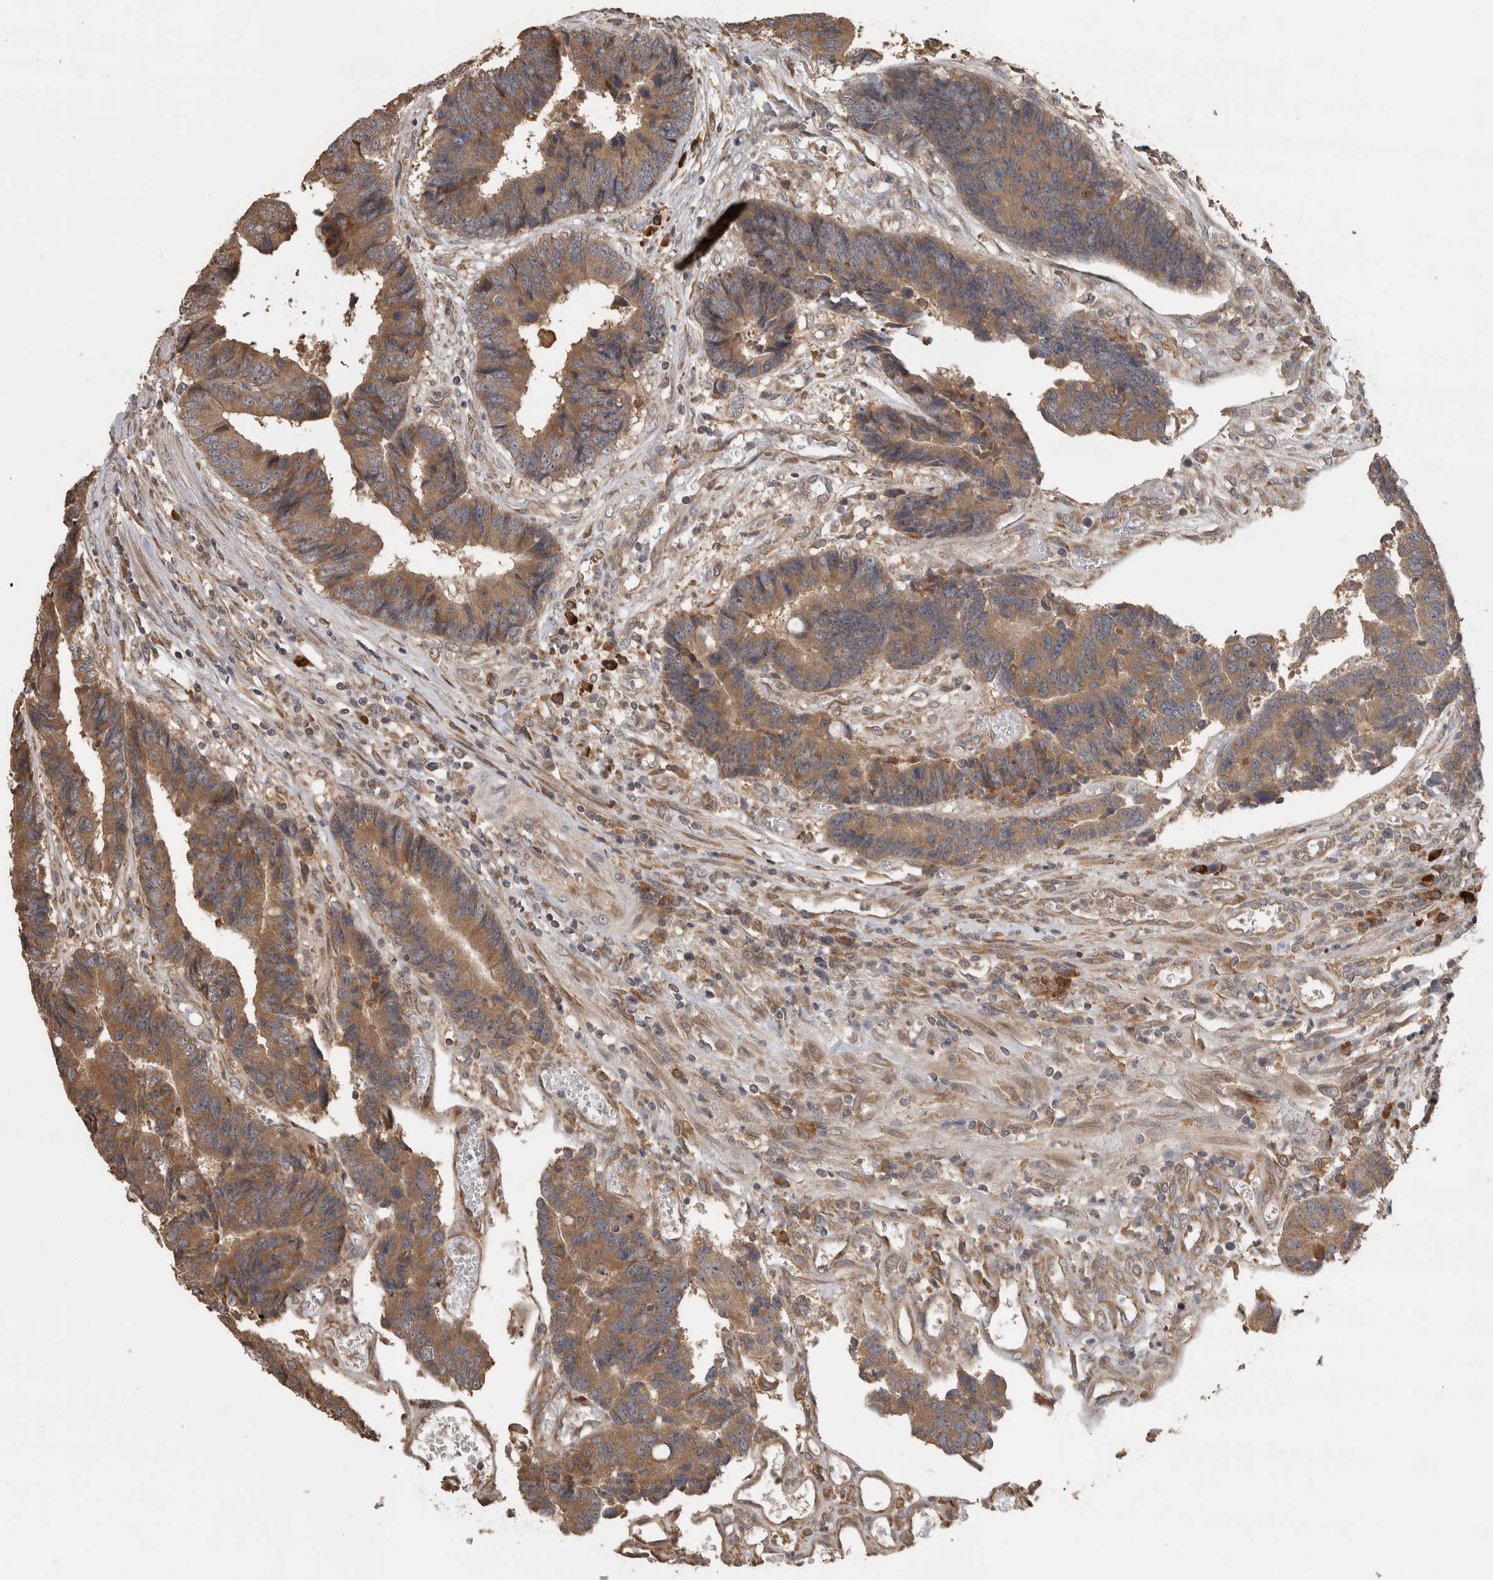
{"staining": {"intensity": "moderate", "quantity": ">75%", "location": "cytoplasmic/membranous"}, "tissue": "colorectal cancer", "cell_type": "Tumor cells", "image_type": "cancer", "snomed": [{"axis": "morphology", "description": "Adenocarcinoma, NOS"}, {"axis": "topography", "description": "Rectum"}], "caption": "IHC photomicrograph of human adenocarcinoma (colorectal) stained for a protein (brown), which displays medium levels of moderate cytoplasmic/membranous positivity in about >75% of tumor cells.", "gene": "TBCE", "patient": {"sex": "male", "age": 84}}